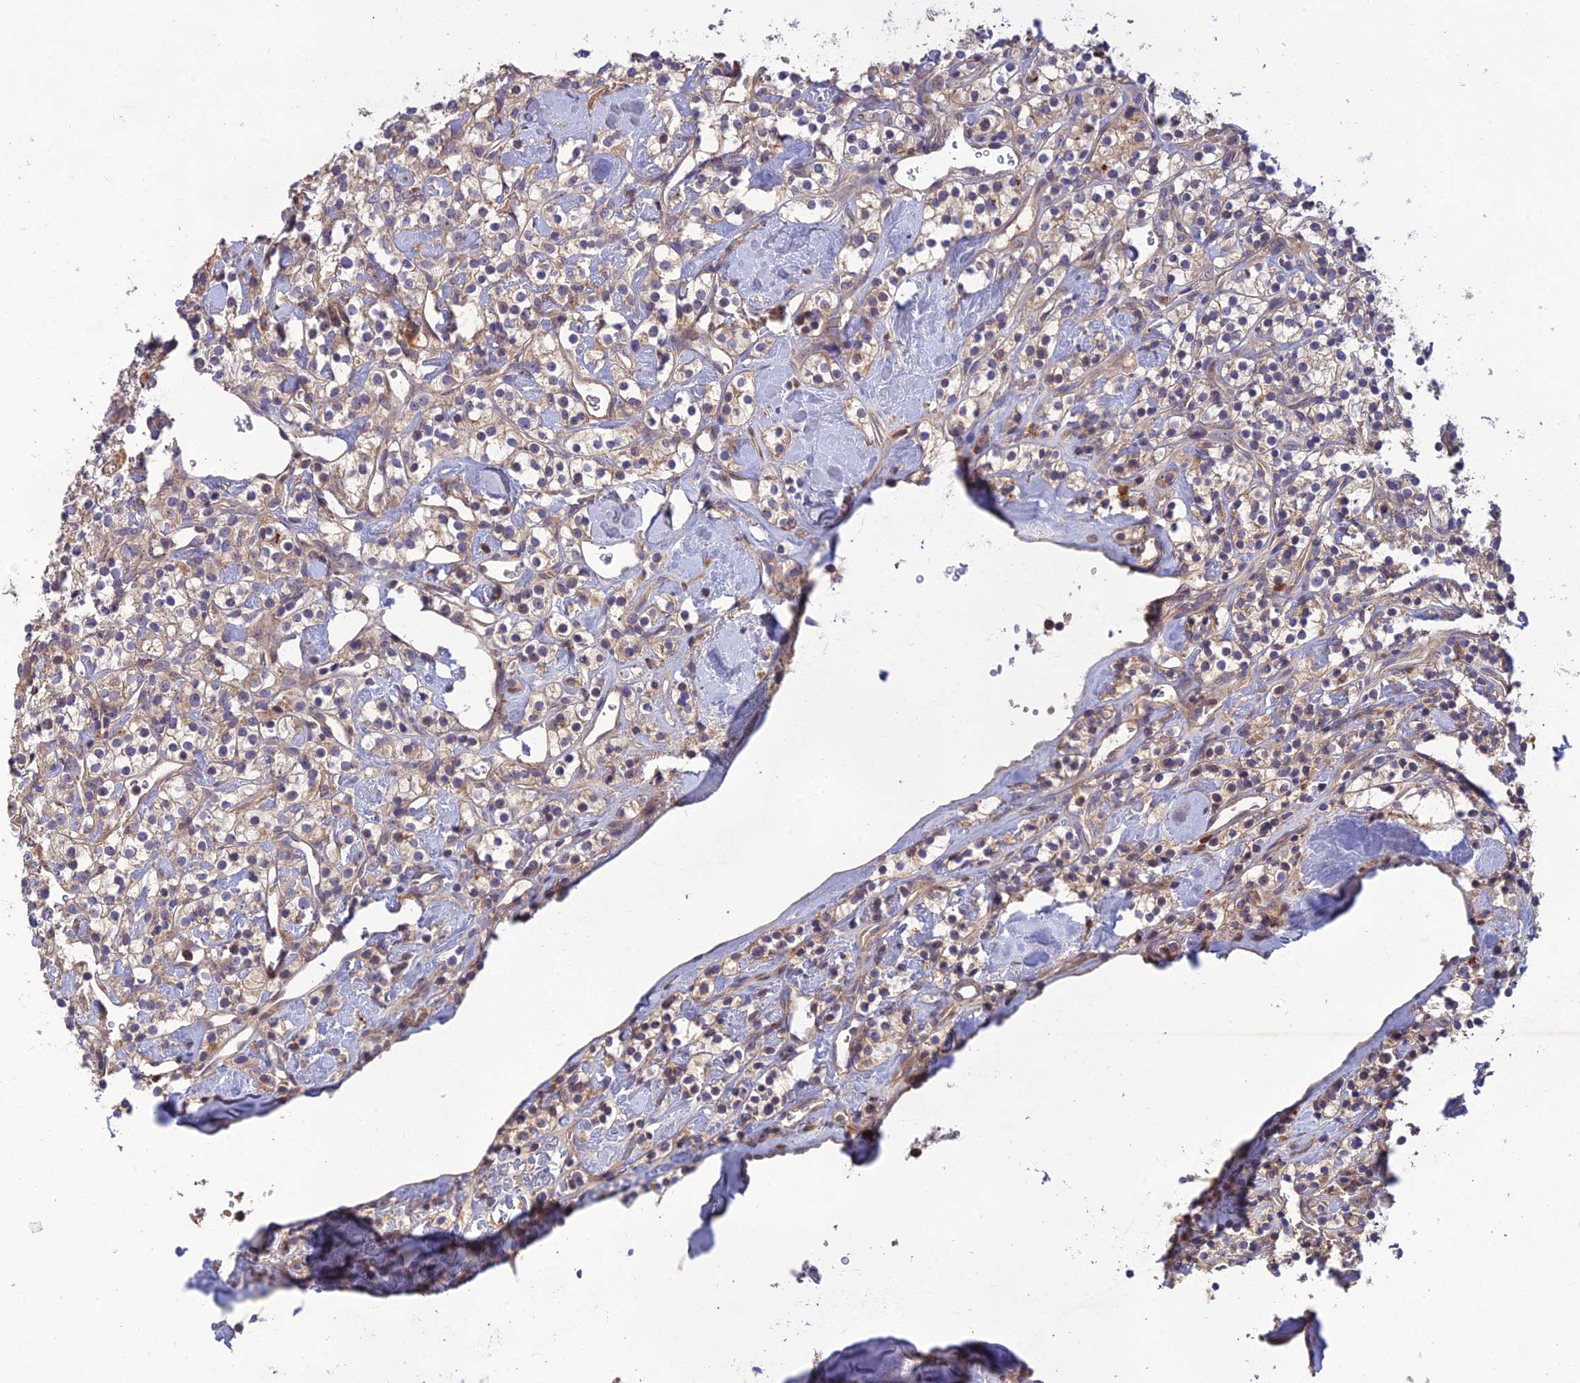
{"staining": {"intensity": "negative", "quantity": "none", "location": "none"}, "tissue": "renal cancer", "cell_type": "Tumor cells", "image_type": "cancer", "snomed": [{"axis": "morphology", "description": "Adenocarcinoma, NOS"}, {"axis": "topography", "description": "Kidney"}], "caption": "IHC micrograph of renal cancer (adenocarcinoma) stained for a protein (brown), which exhibits no expression in tumor cells. (DAB IHC visualized using brightfield microscopy, high magnification).", "gene": "FAM151B", "patient": {"sex": "male", "age": 77}}